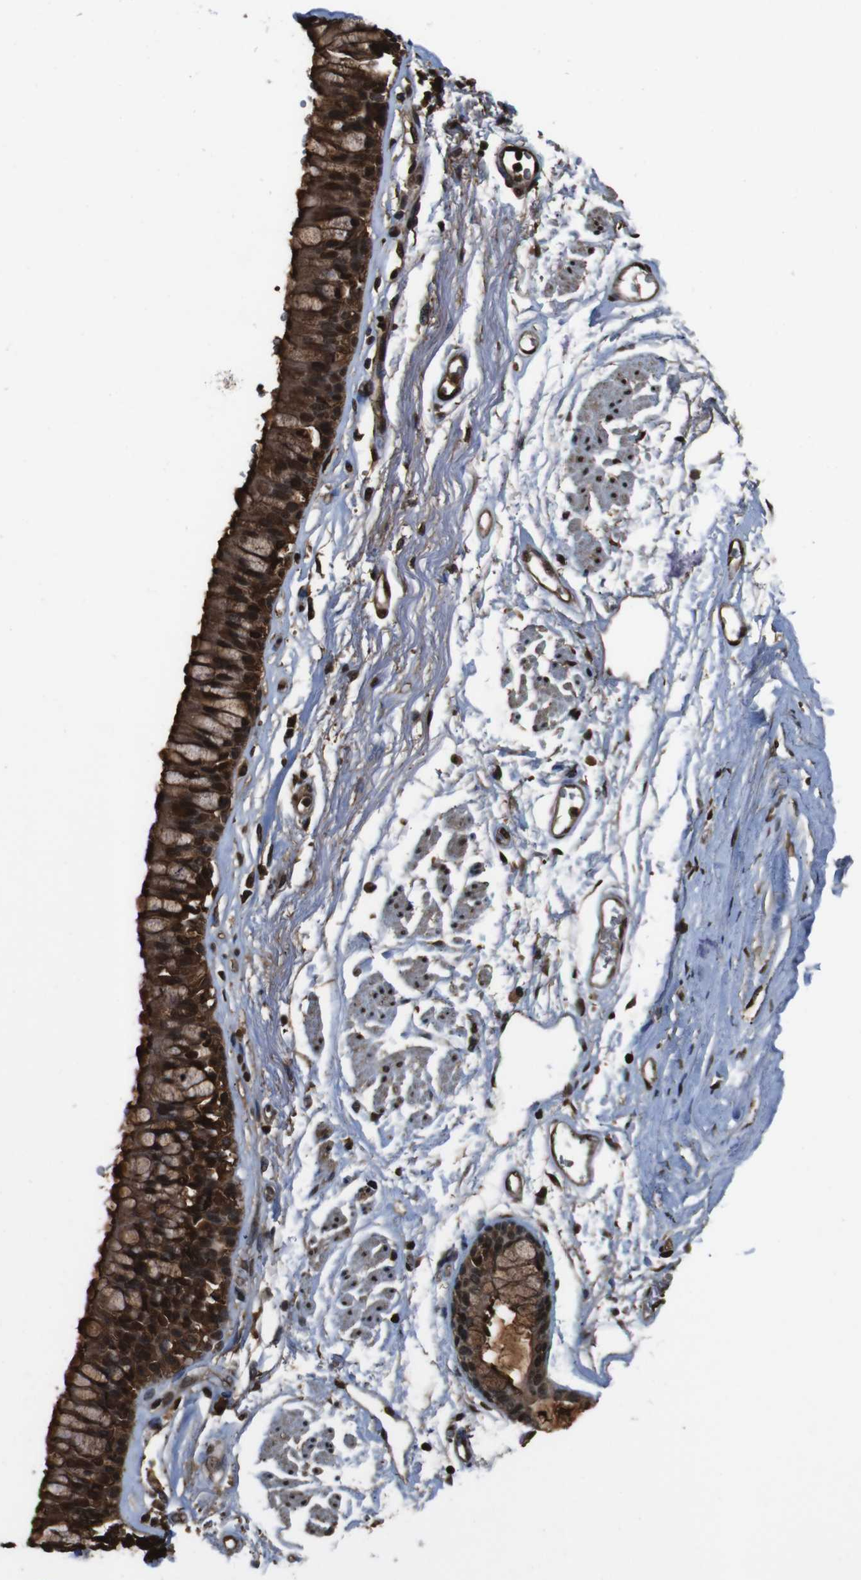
{"staining": {"intensity": "strong", "quantity": ">75%", "location": "cytoplasmic/membranous,nuclear"}, "tissue": "adipose tissue", "cell_type": "Adipocytes", "image_type": "normal", "snomed": [{"axis": "morphology", "description": "Normal tissue, NOS"}, {"axis": "topography", "description": "Cartilage tissue"}, {"axis": "topography", "description": "Bronchus"}], "caption": "Adipose tissue stained with a brown dye exhibits strong cytoplasmic/membranous,nuclear positive staining in approximately >75% of adipocytes.", "gene": "VCP", "patient": {"sex": "female", "age": 73}}